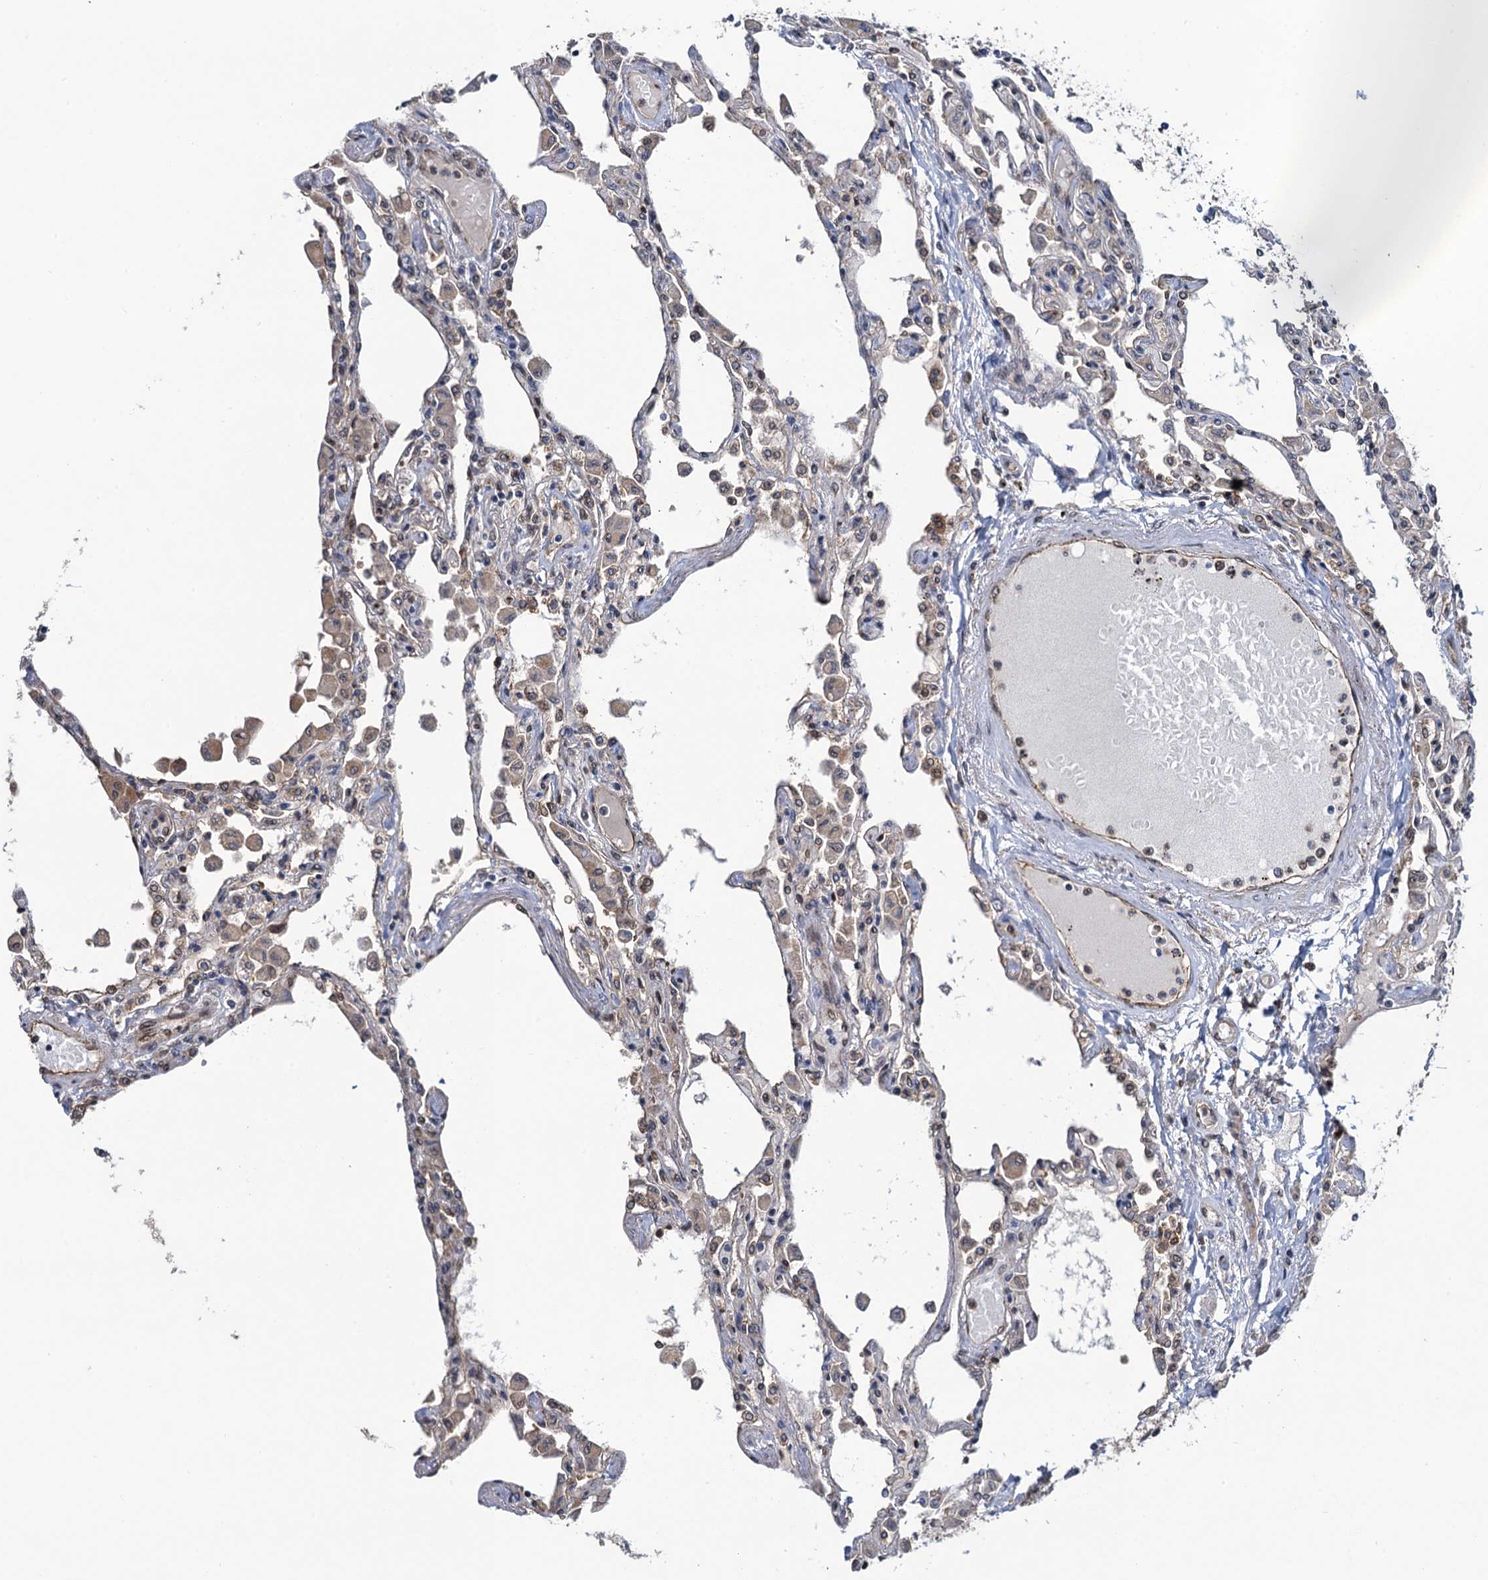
{"staining": {"intensity": "weak", "quantity": "<25%", "location": "cytoplasmic/membranous"}, "tissue": "lung", "cell_type": "Alveolar cells", "image_type": "normal", "snomed": [{"axis": "morphology", "description": "Normal tissue, NOS"}, {"axis": "topography", "description": "Bronchus"}, {"axis": "topography", "description": "Lung"}], "caption": "High magnification brightfield microscopy of normal lung stained with DAB (3,3'-diaminobenzidine) (brown) and counterstained with hematoxylin (blue): alveolar cells show no significant positivity.", "gene": "EVX2", "patient": {"sex": "female", "age": 49}}